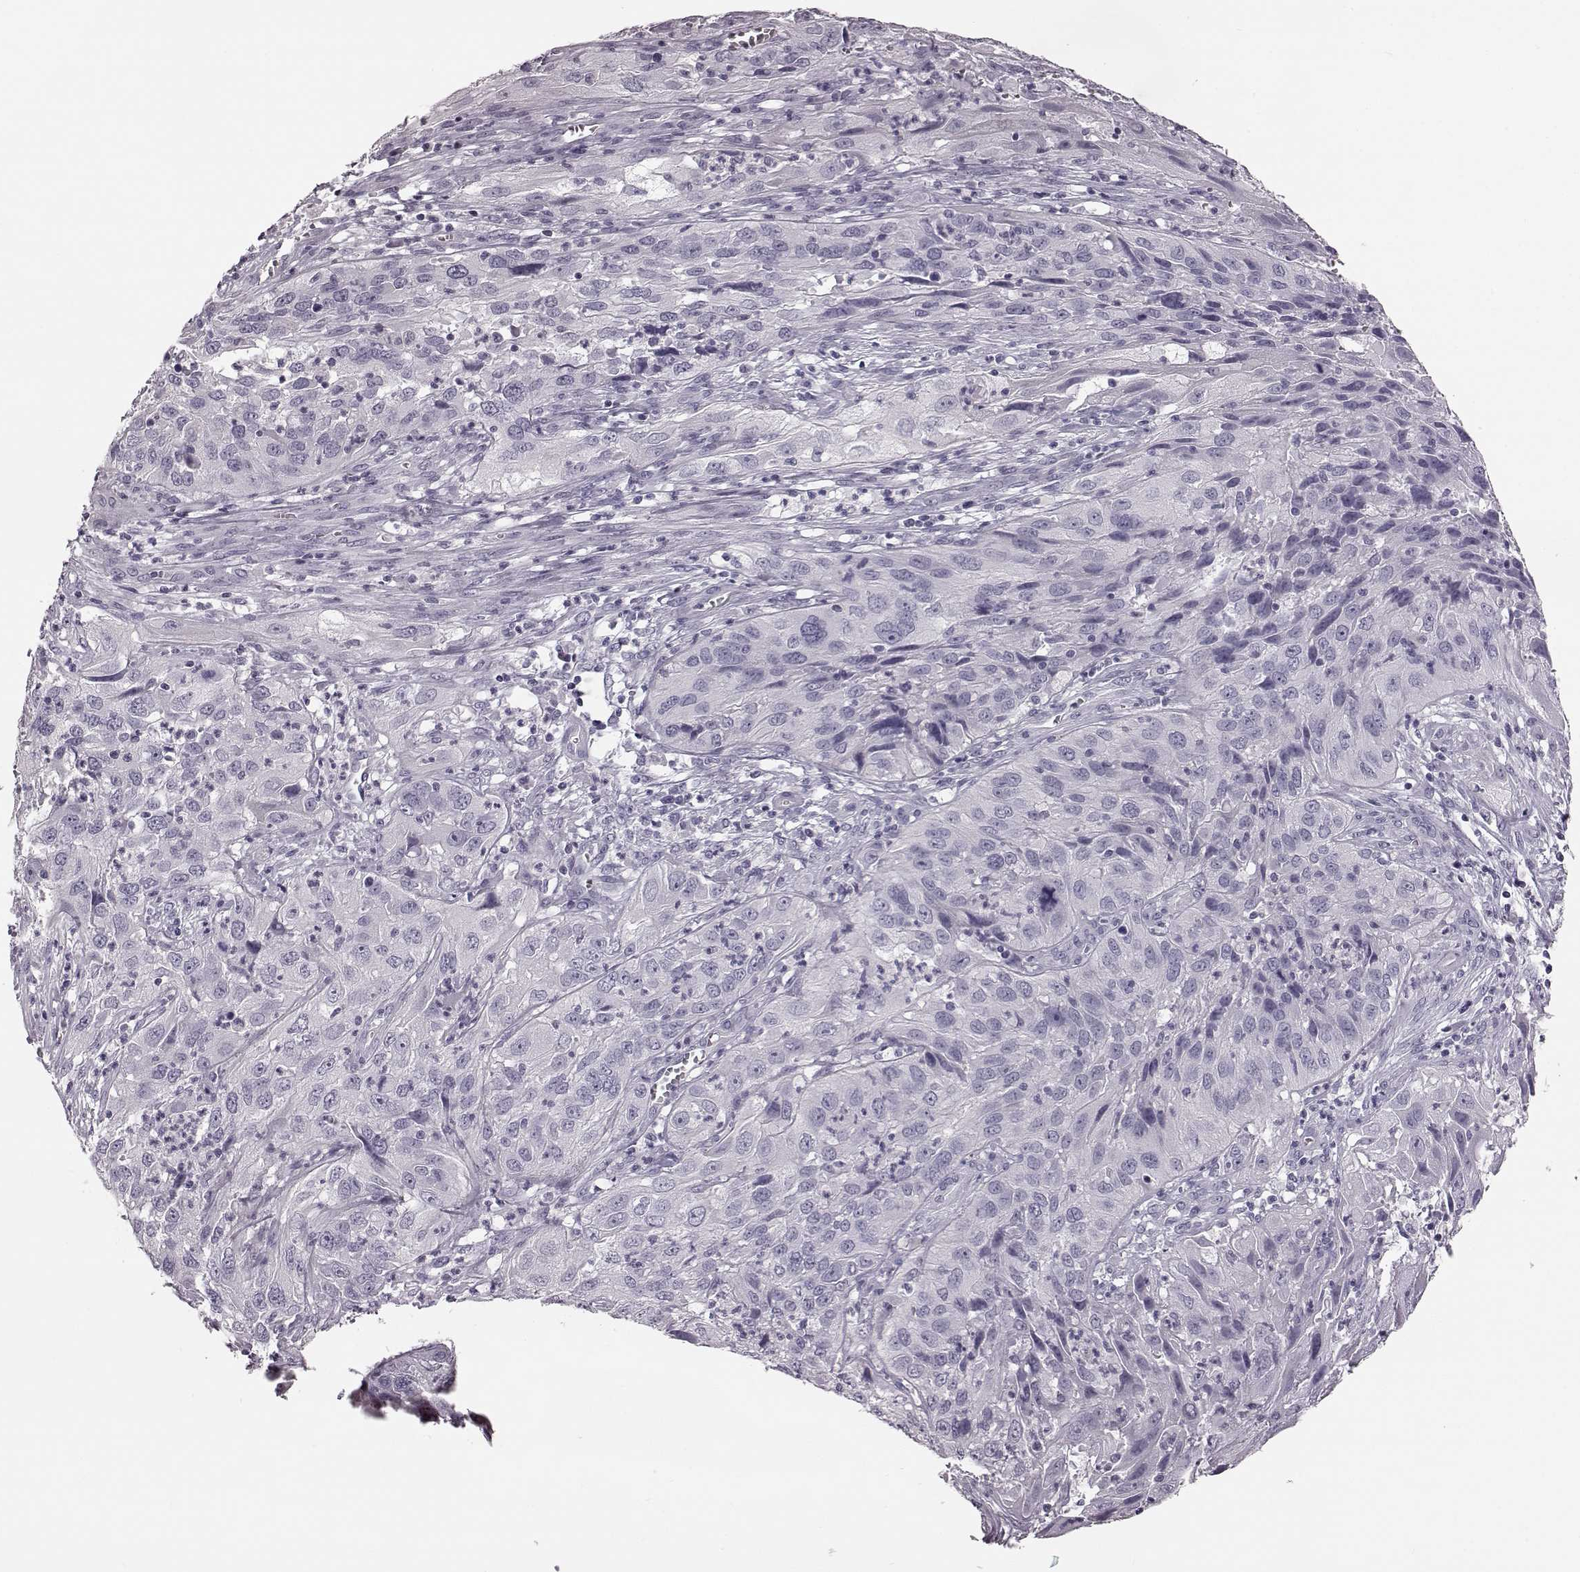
{"staining": {"intensity": "negative", "quantity": "none", "location": "none"}, "tissue": "cervical cancer", "cell_type": "Tumor cells", "image_type": "cancer", "snomed": [{"axis": "morphology", "description": "Squamous cell carcinoma, NOS"}, {"axis": "topography", "description": "Cervix"}], "caption": "Squamous cell carcinoma (cervical) stained for a protein using IHC displays no expression tumor cells.", "gene": "ZNF433", "patient": {"sex": "female", "age": 32}}